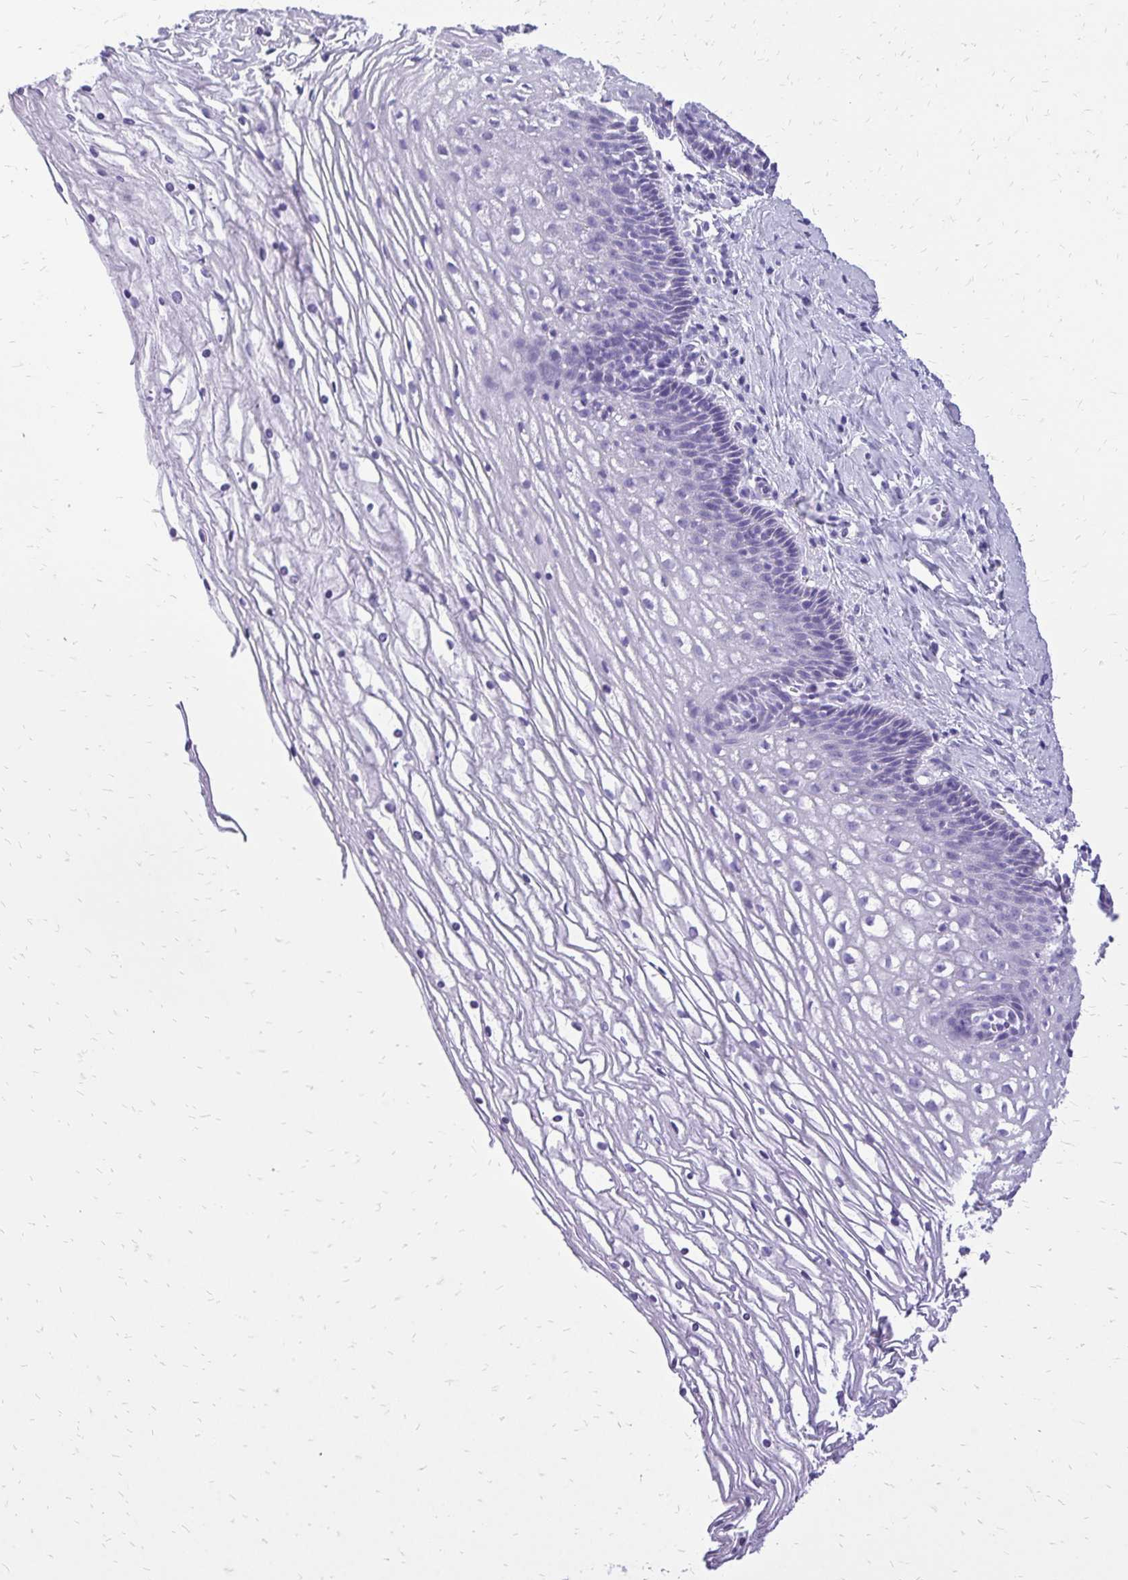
{"staining": {"intensity": "negative", "quantity": "none", "location": "none"}, "tissue": "cervix", "cell_type": "Glandular cells", "image_type": "normal", "snomed": [{"axis": "morphology", "description": "Normal tissue, NOS"}, {"axis": "topography", "description": "Cervix"}], "caption": "The micrograph demonstrates no significant positivity in glandular cells of cervix.", "gene": "SLC32A1", "patient": {"sex": "female", "age": 36}}